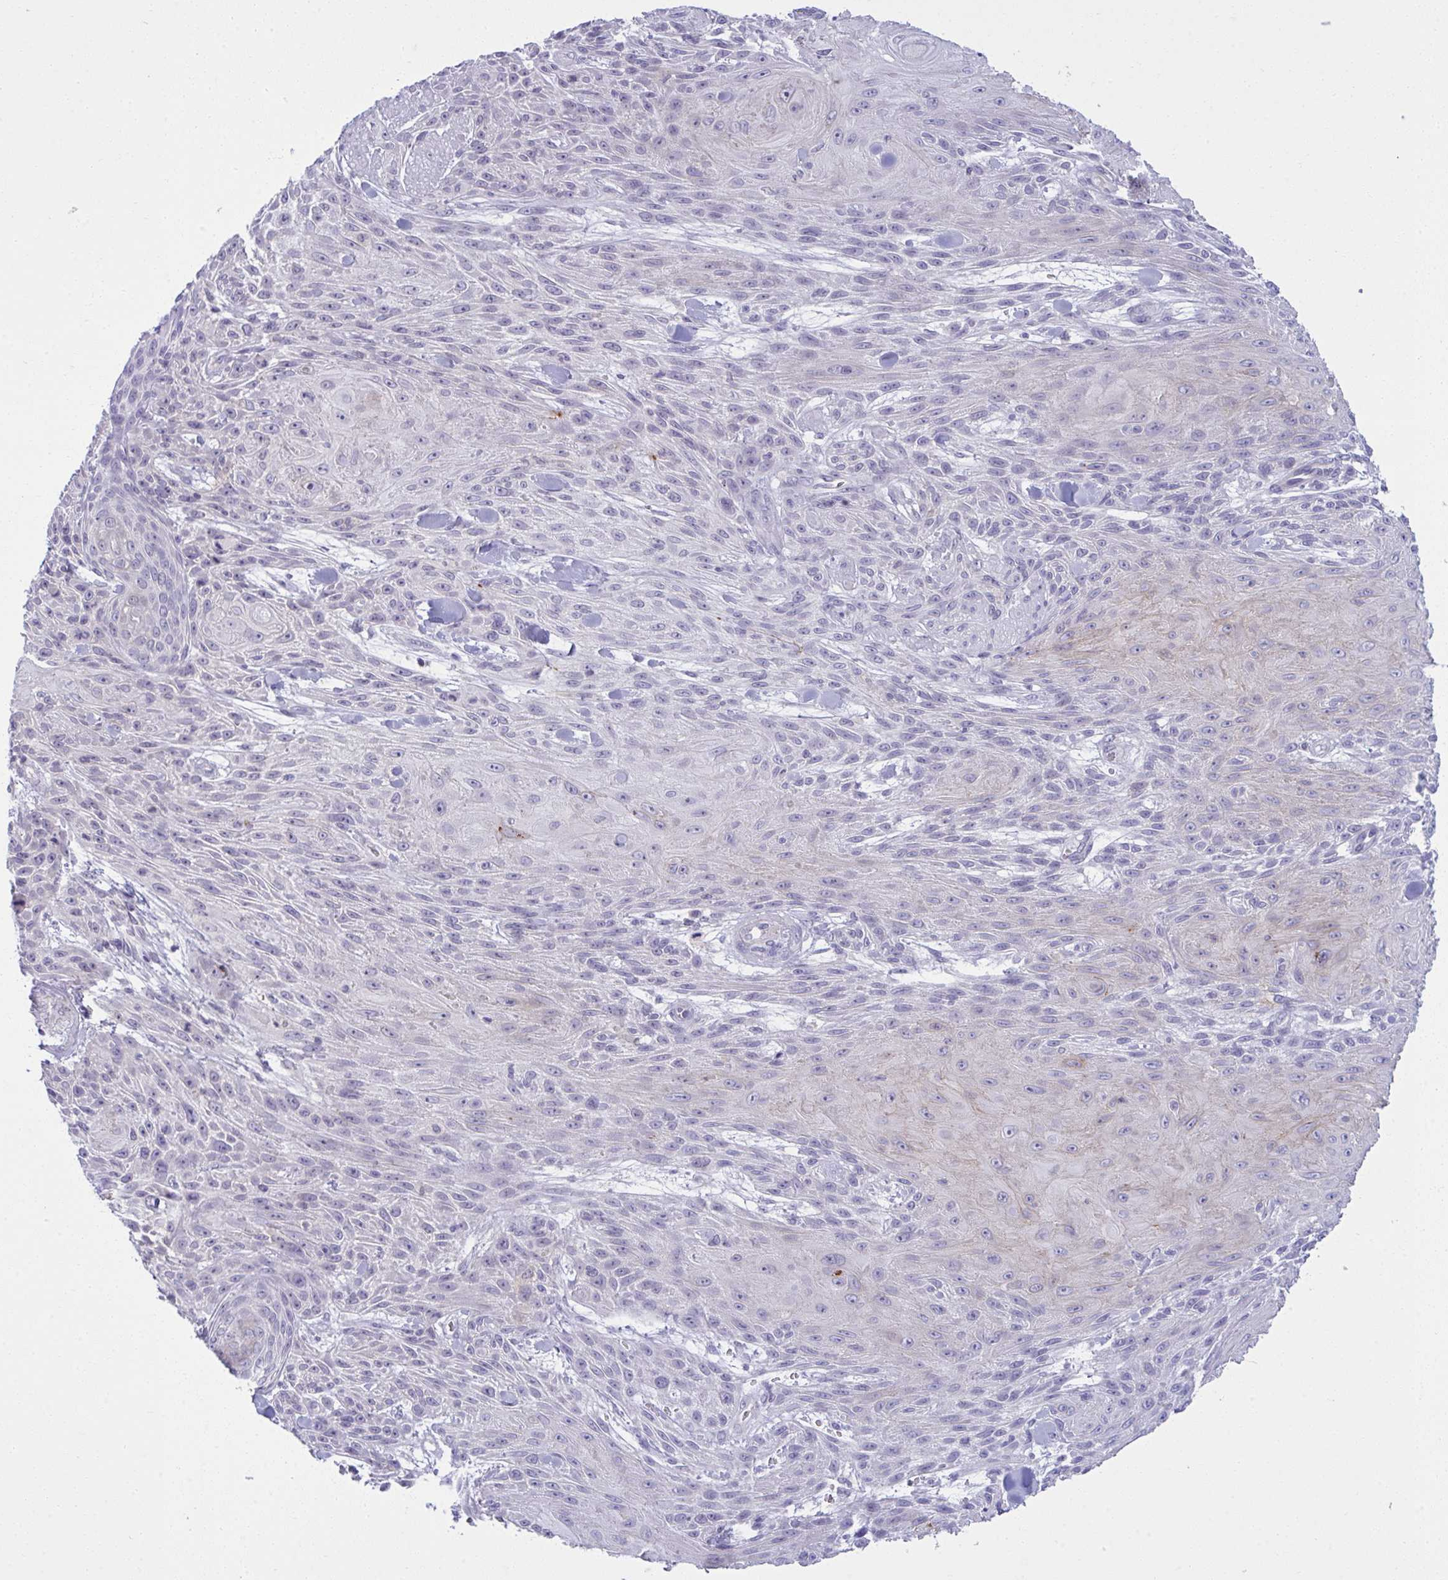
{"staining": {"intensity": "negative", "quantity": "none", "location": "none"}, "tissue": "skin cancer", "cell_type": "Tumor cells", "image_type": "cancer", "snomed": [{"axis": "morphology", "description": "Squamous cell carcinoma, NOS"}, {"axis": "topography", "description": "Skin"}], "caption": "Tumor cells show no significant staining in skin cancer.", "gene": "RGPD5", "patient": {"sex": "male", "age": 88}}